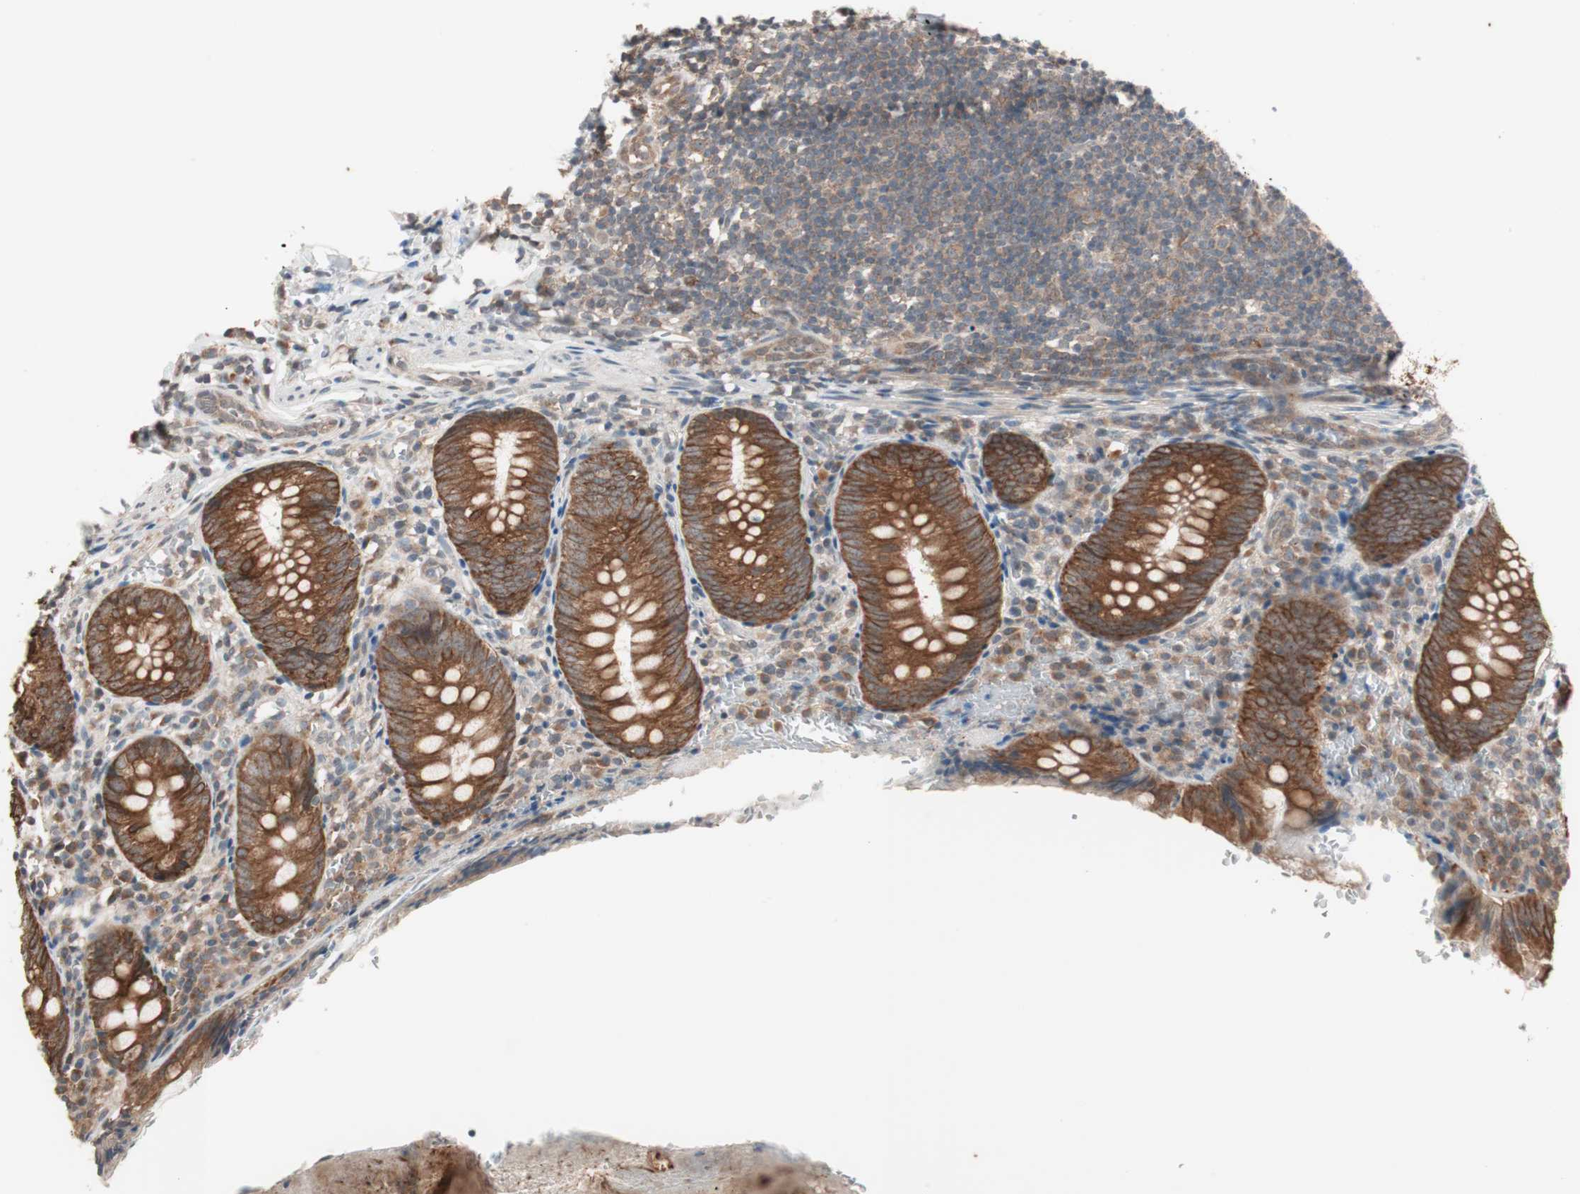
{"staining": {"intensity": "strong", "quantity": ">75%", "location": "cytoplasmic/membranous"}, "tissue": "appendix", "cell_type": "Glandular cells", "image_type": "normal", "snomed": [{"axis": "morphology", "description": "Normal tissue, NOS"}, {"axis": "topography", "description": "Appendix"}], "caption": "Appendix stained with DAB (3,3'-diaminobenzidine) immunohistochemistry (IHC) exhibits high levels of strong cytoplasmic/membranous expression in about >75% of glandular cells.", "gene": "FBXO5", "patient": {"sex": "female", "age": 10}}